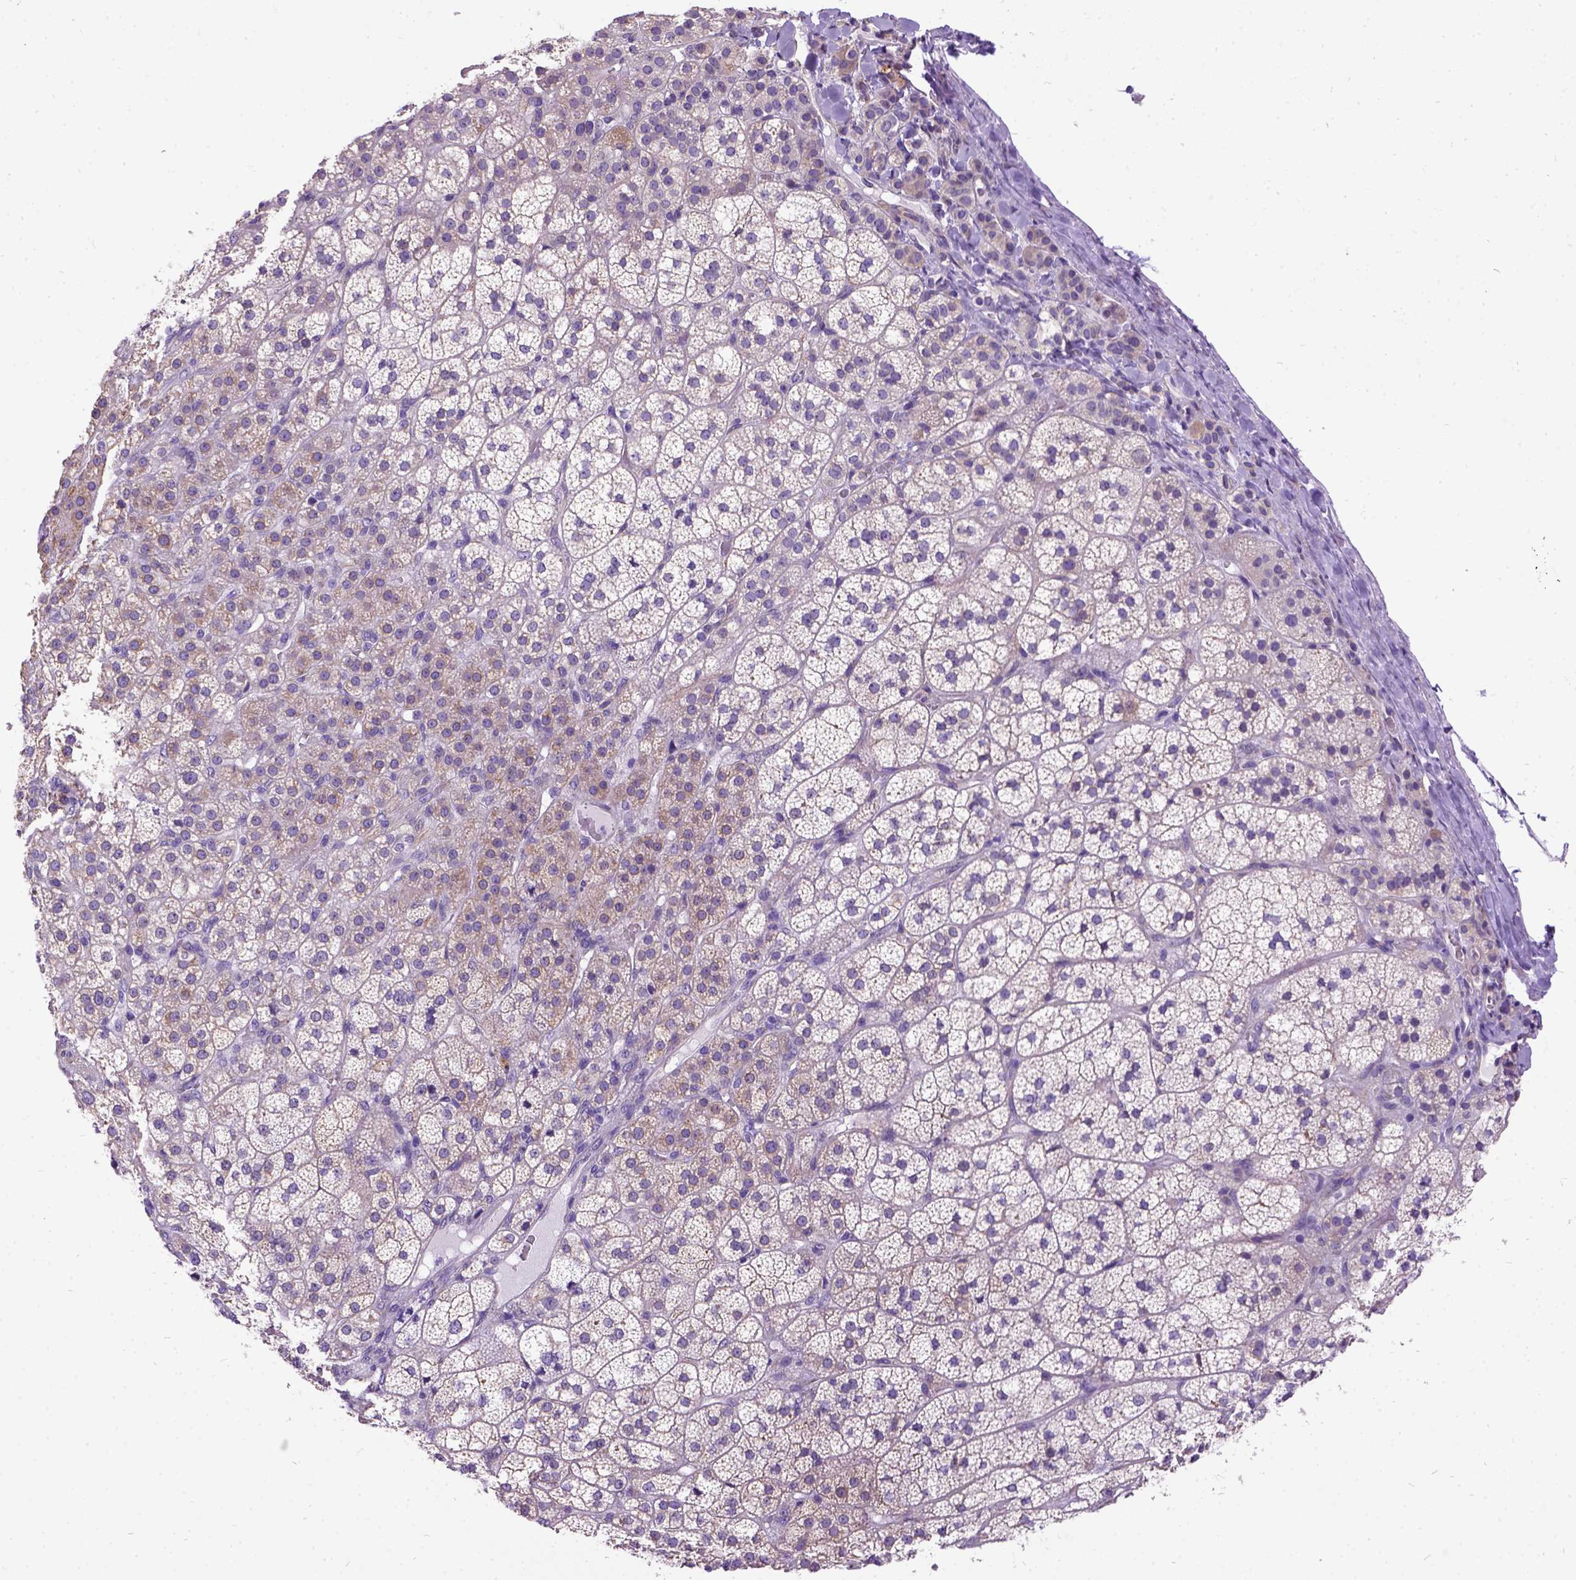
{"staining": {"intensity": "weak", "quantity": "25%-75%", "location": "cytoplasmic/membranous"}, "tissue": "adrenal gland", "cell_type": "Glandular cells", "image_type": "normal", "snomed": [{"axis": "morphology", "description": "Normal tissue, NOS"}, {"axis": "topography", "description": "Adrenal gland"}], "caption": "High-power microscopy captured an IHC micrograph of normal adrenal gland, revealing weak cytoplasmic/membranous positivity in approximately 25%-75% of glandular cells.", "gene": "CFAP54", "patient": {"sex": "female", "age": 60}}